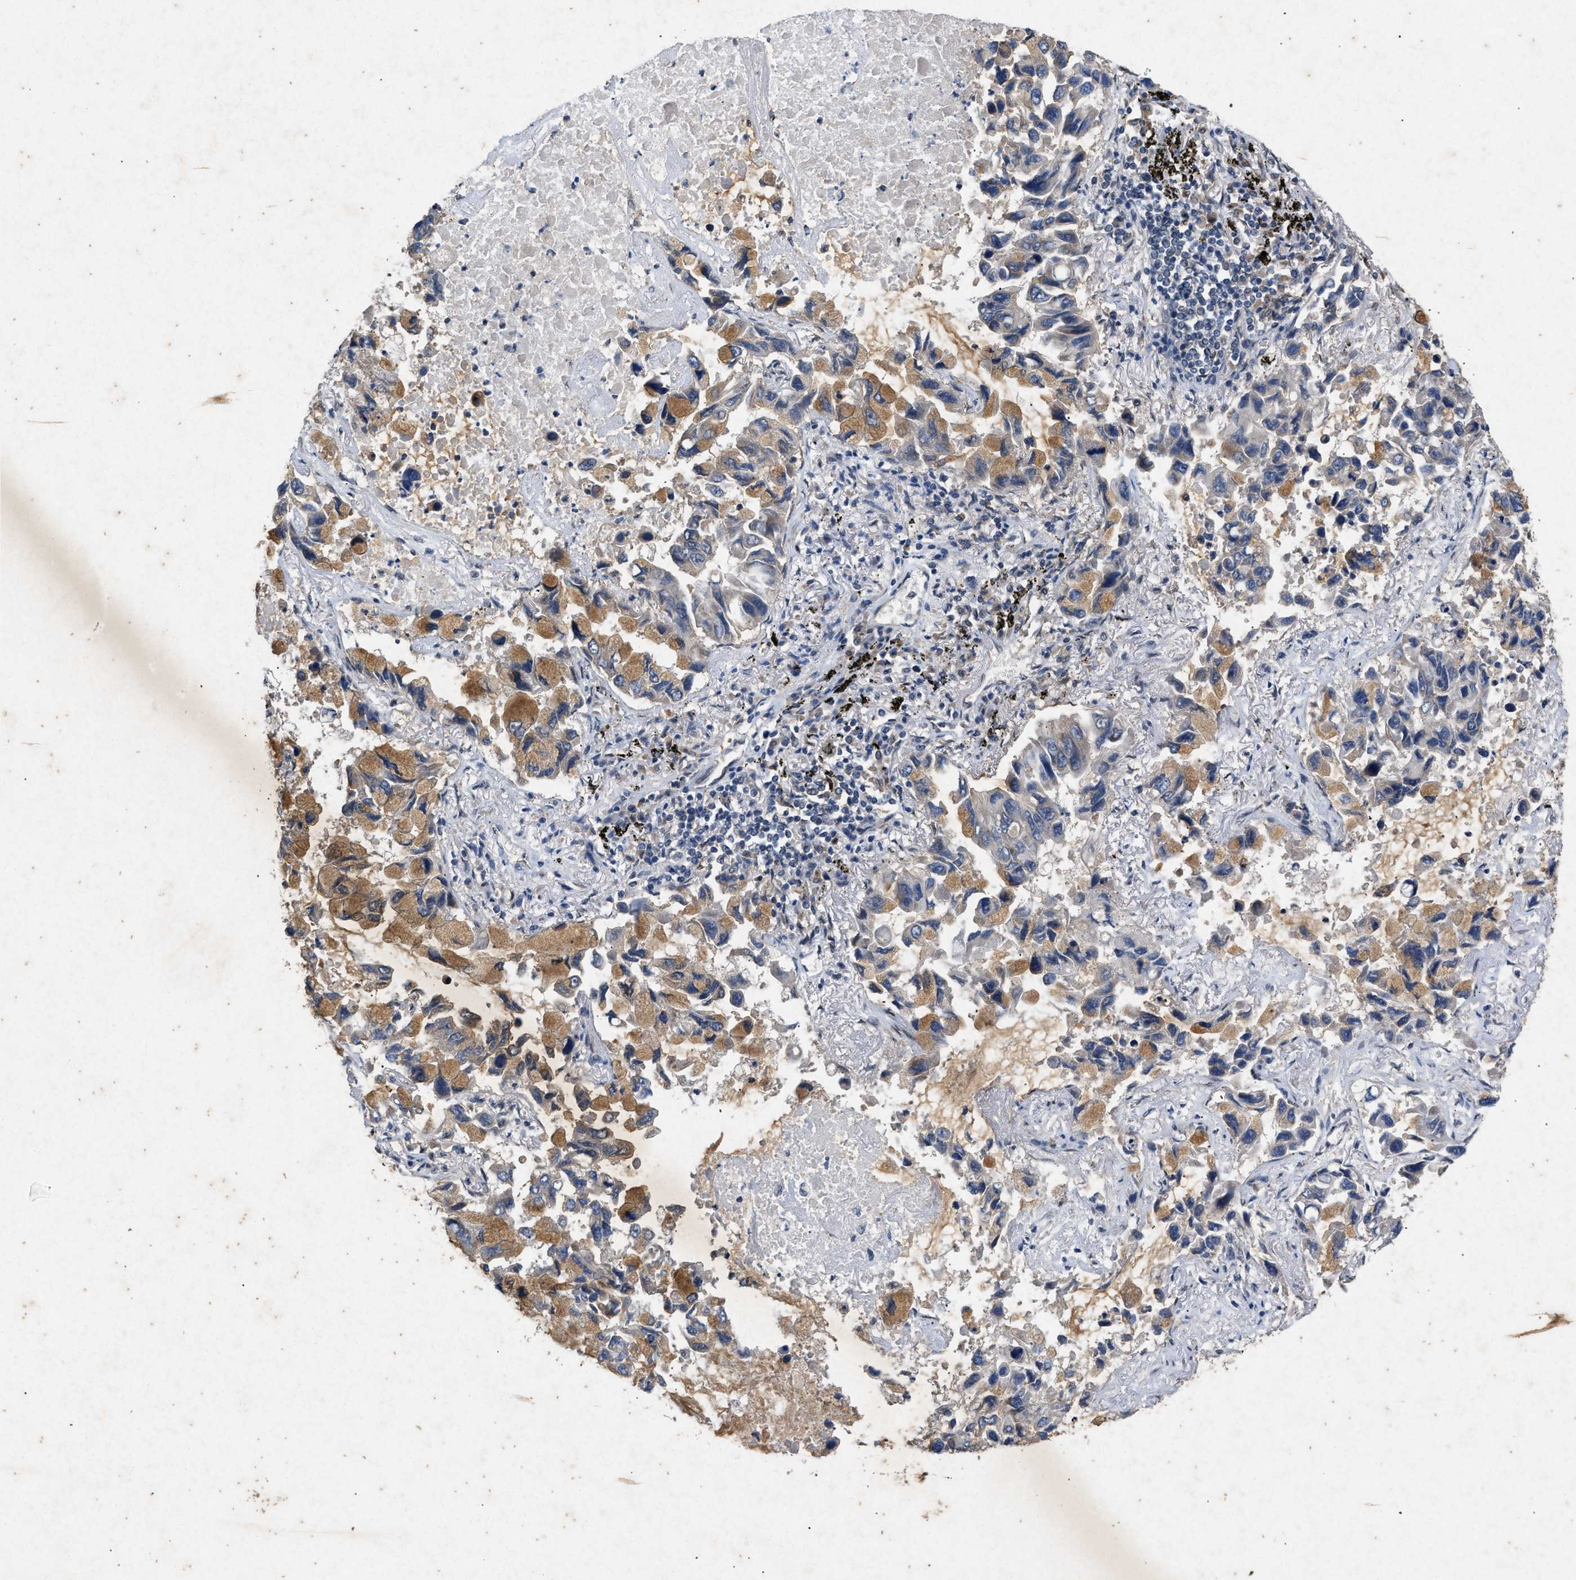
{"staining": {"intensity": "moderate", "quantity": "25%-75%", "location": "cytoplasmic/membranous"}, "tissue": "lung cancer", "cell_type": "Tumor cells", "image_type": "cancer", "snomed": [{"axis": "morphology", "description": "Adenocarcinoma, NOS"}, {"axis": "topography", "description": "Lung"}], "caption": "A brown stain labels moderate cytoplasmic/membranous staining of a protein in human adenocarcinoma (lung) tumor cells.", "gene": "PRKG2", "patient": {"sex": "male", "age": 64}}